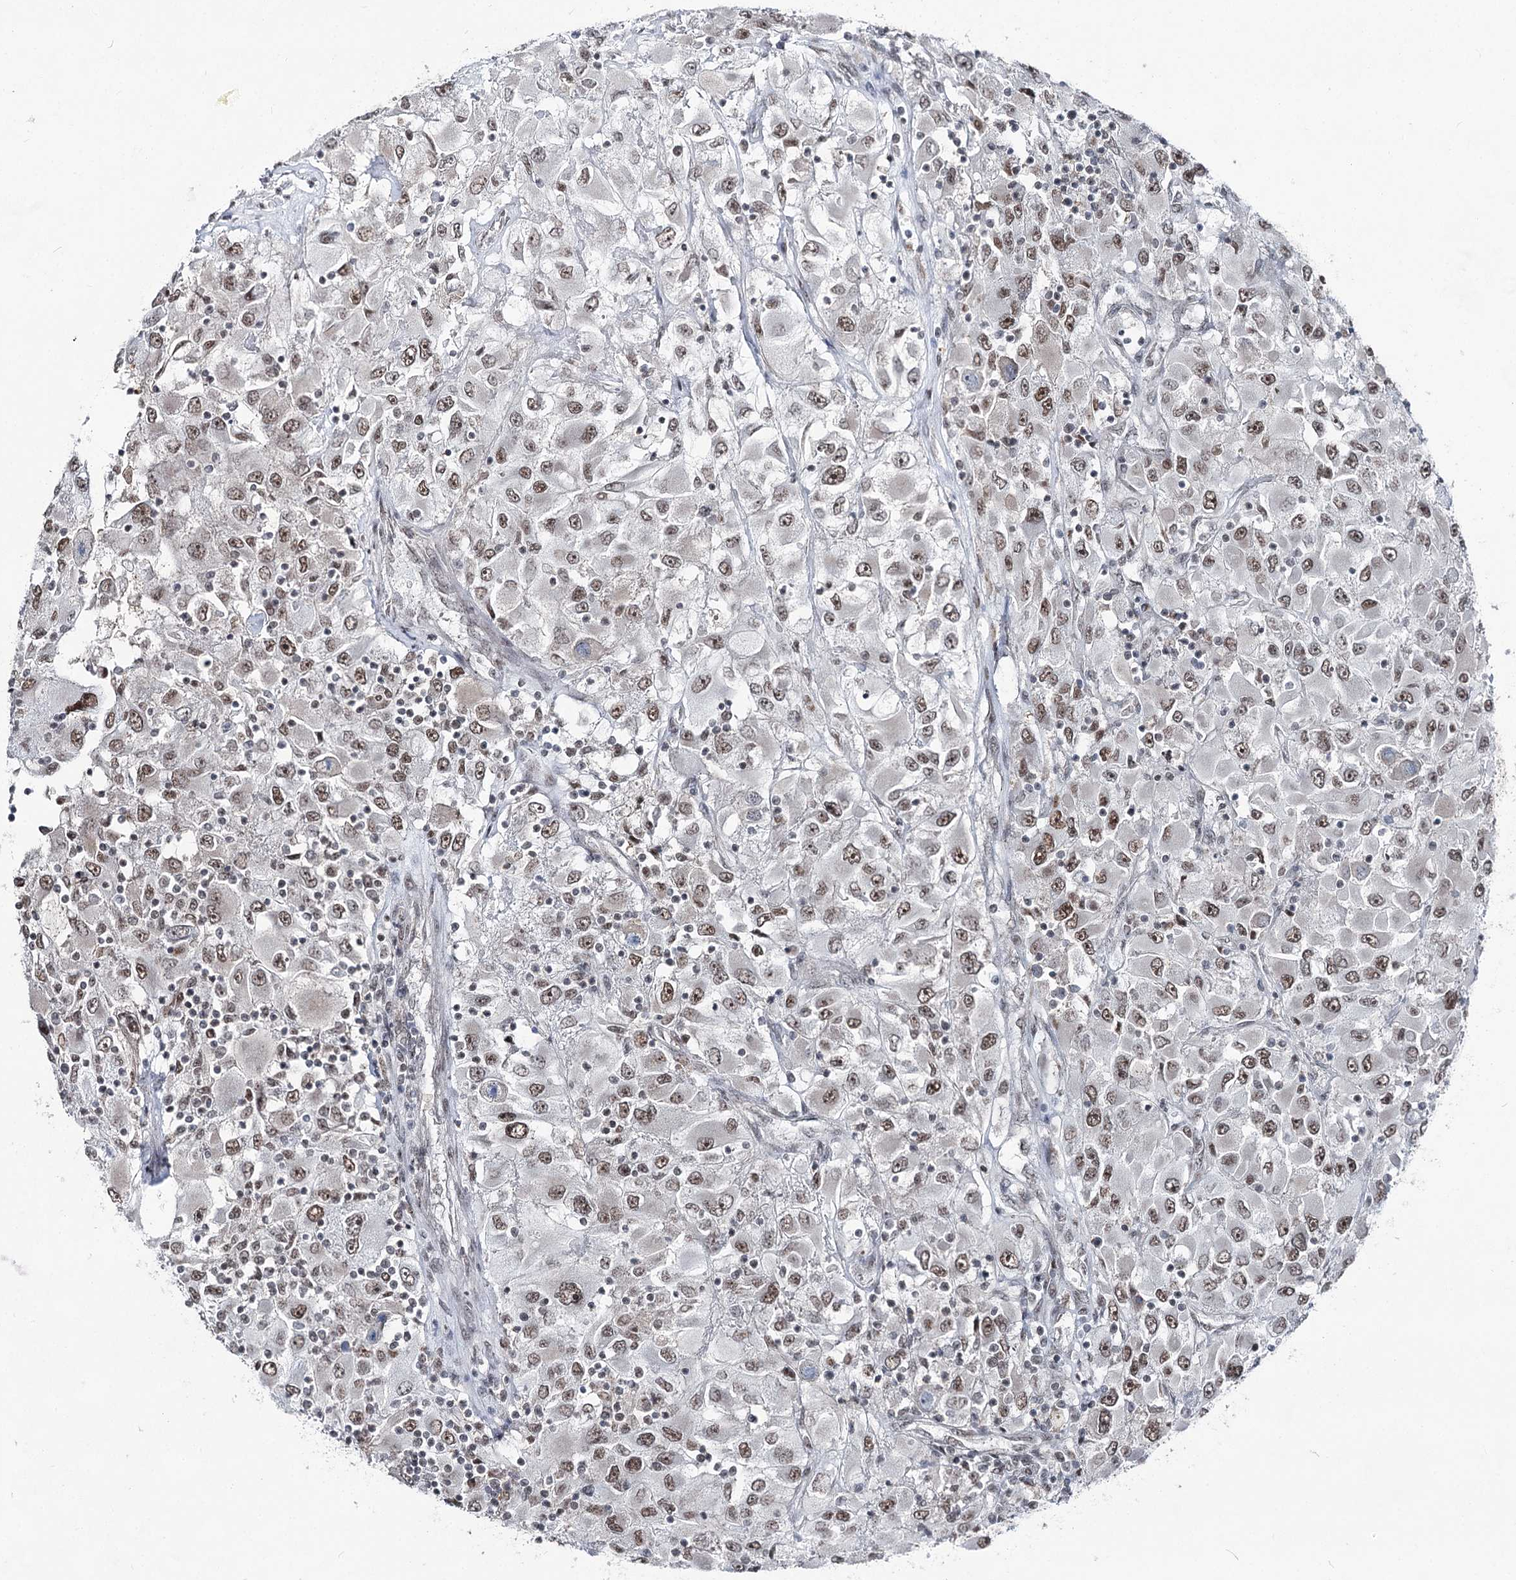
{"staining": {"intensity": "moderate", "quantity": "25%-75%", "location": "nuclear"}, "tissue": "renal cancer", "cell_type": "Tumor cells", "image_type": "cancer", "snomed": [{"axis": "morphology", "description": "Adenocarcinoma, NOS"}, {"axis": "topography", "description": "Kidney"}], "caption": "Immunohistochemistry of renal cancer demonstrates medium levels of moderate nuclear staining in about 25%-75% of tumor cells.", "gene": "ZCCHC8", "patient": {"sex": "female", "age": 52}}